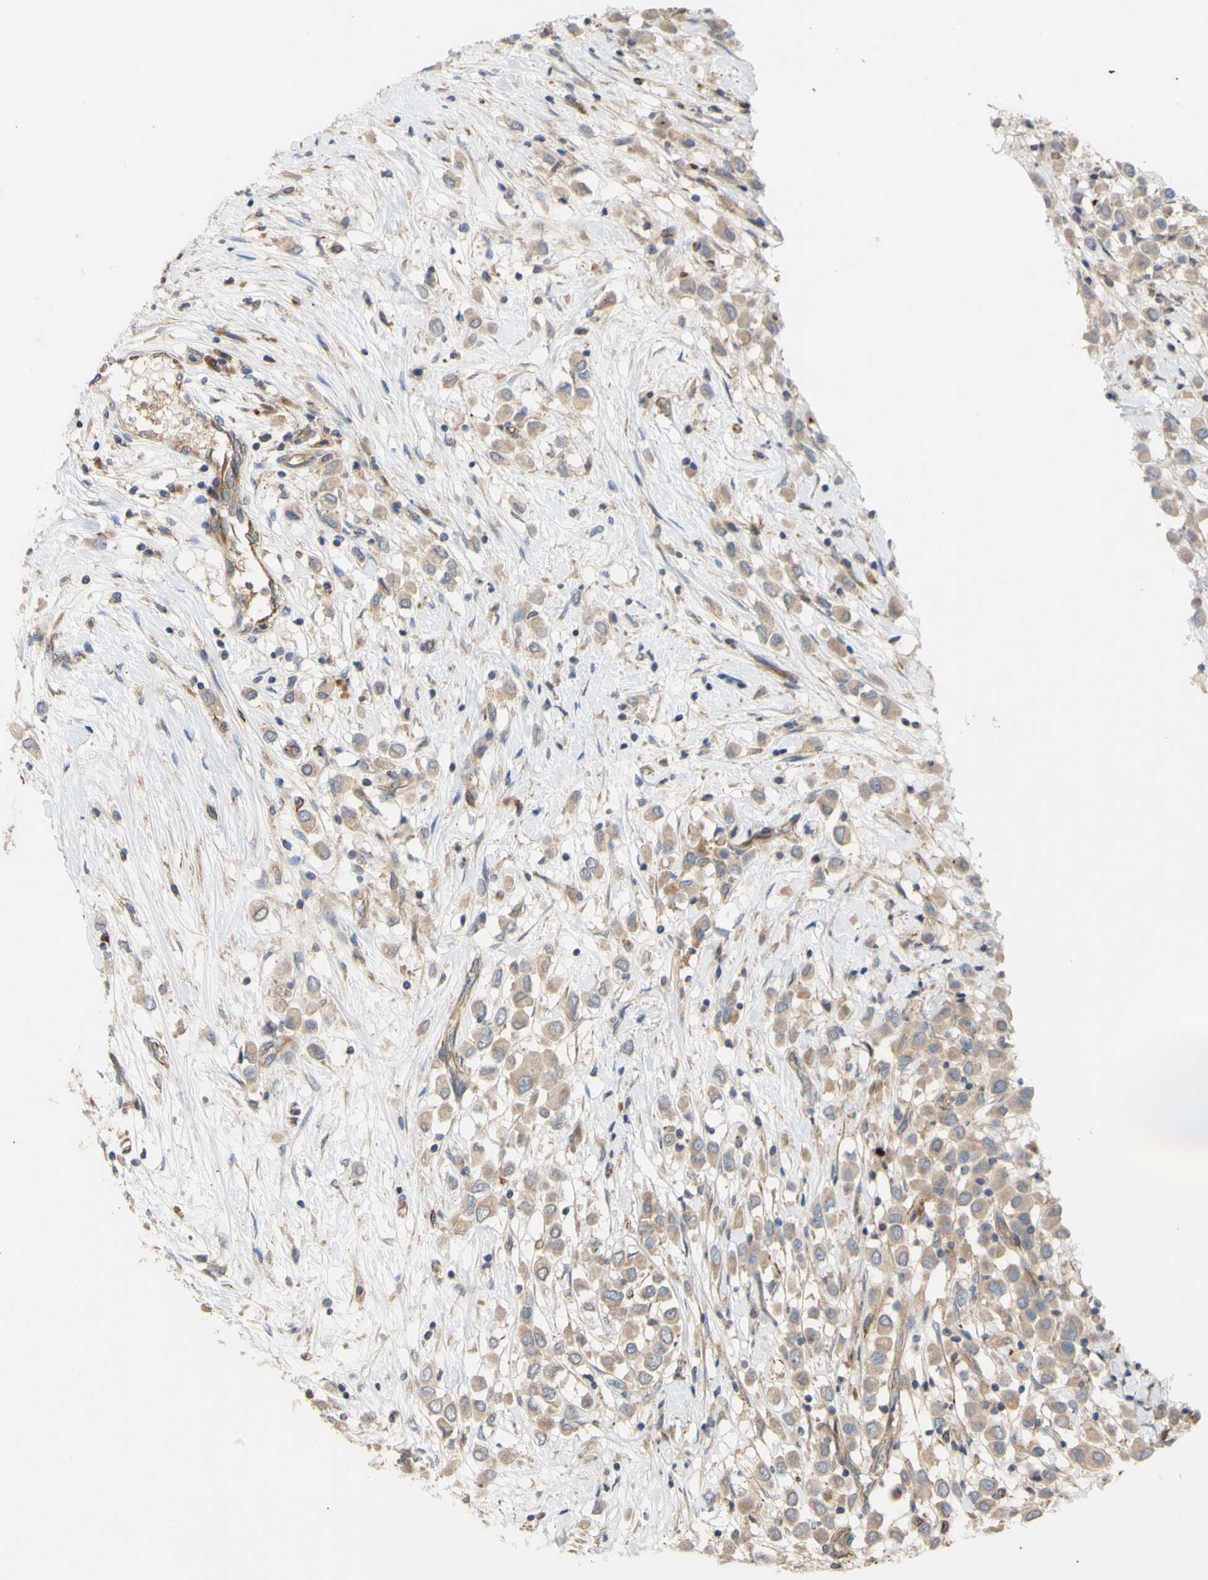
{"staining": {"intensity": "weak", "quantity": ">75%", "location": "cytoplasmic/membranous"}, "tissue": "breast cancer", "cell_type": "Tumor cells", "image_type": "cancer", "snomed": [{"axis": "morphology", "description": "Duct carcinoma"}, {"axis": "topography", "description": "Breast"}], "caption": "Brown immunohistochemical staining in intraductal carcinoma (breast) shows weak cytoplasmic/membranous expression in about >75% of tumor cells.", "gene": "EIF2S3", "patient": {"sex": "female", "age": 61}}